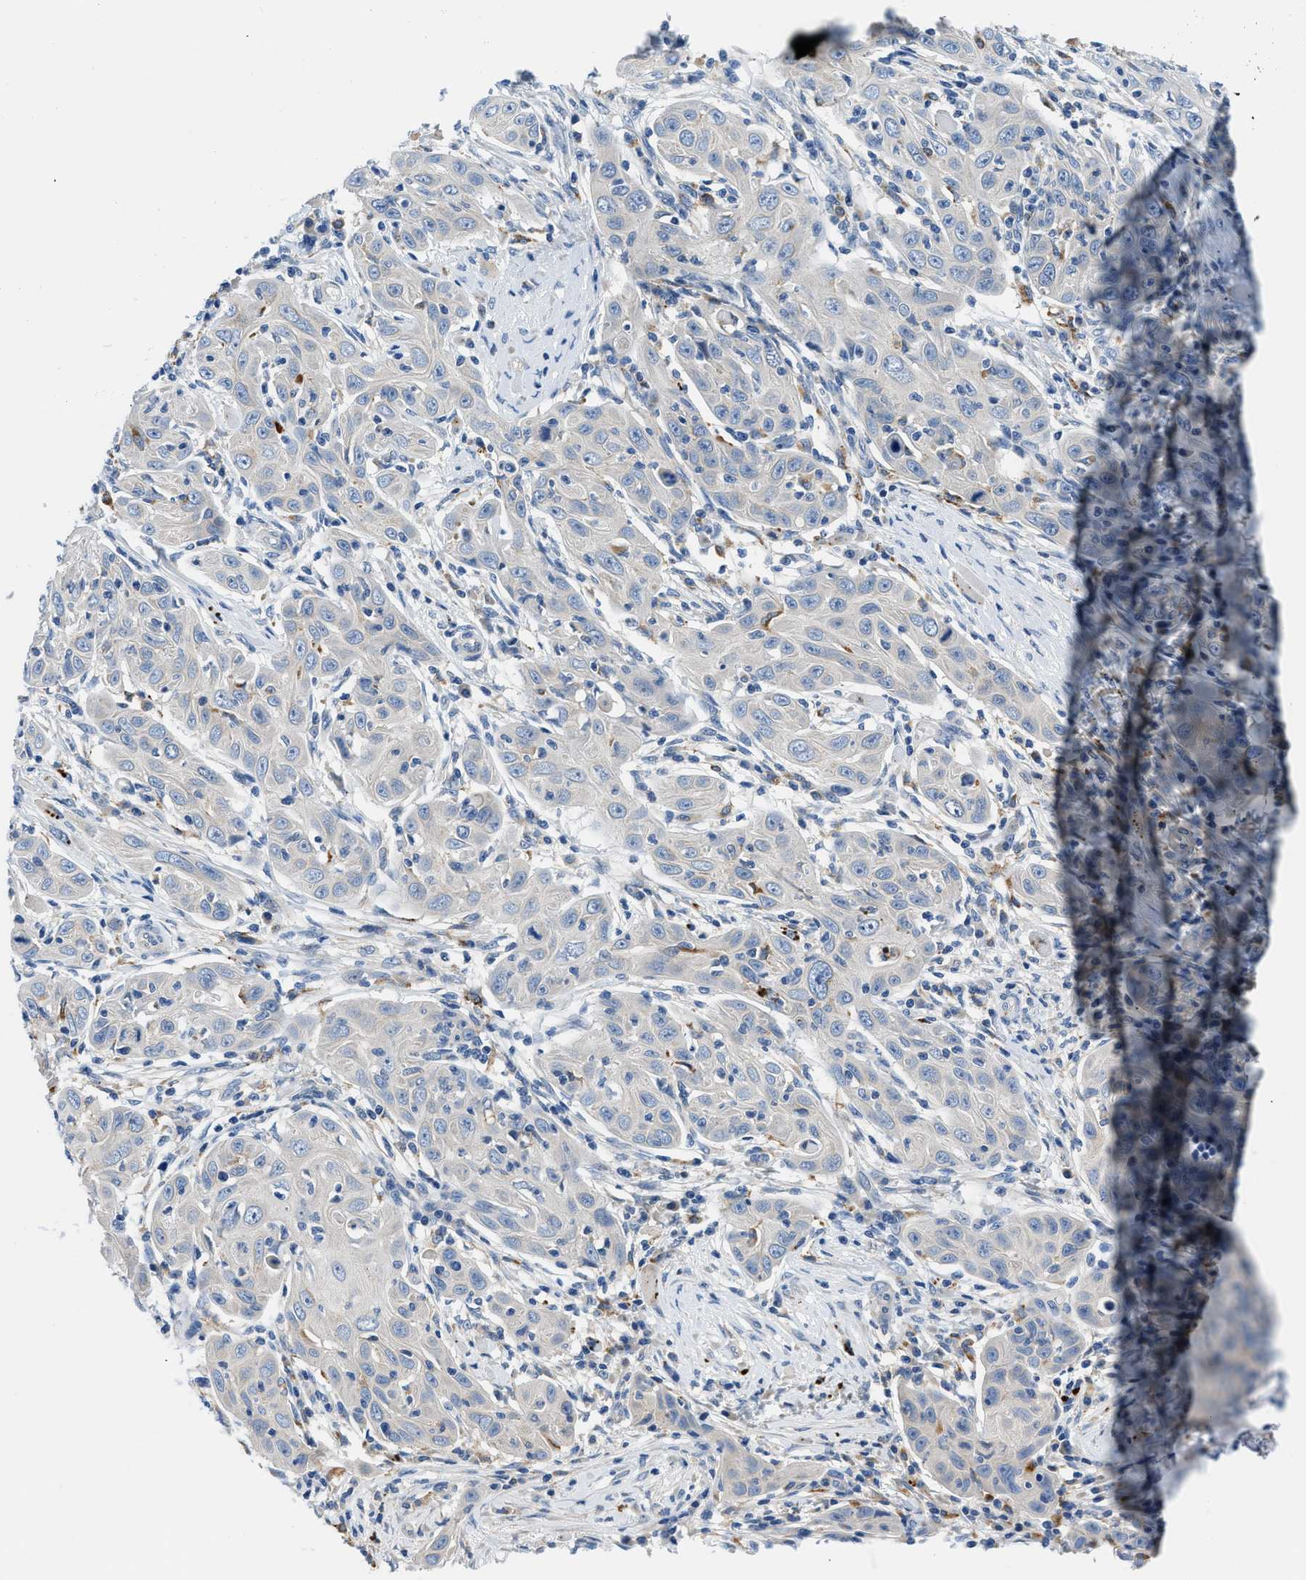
{"staining": {"intensity": "negative", "quantity": "none", "location": "none"}, "tissue": "skin cancer", "cell_type": "Tumor cells", "image_type": "cancer", "snomed": [{"axis": "morphology", "description": "Squamous cell carcinoma, NOS"}, {"axis": "topography", "description": "Skin"}], "caption": "This is an immunohistochemistry (IHC) image of human squamous cell carcinoma (skin). There is no expression in tumor cells.", "gene": "ADGRE3", "patient": {"sex": "female", "age": 88}}